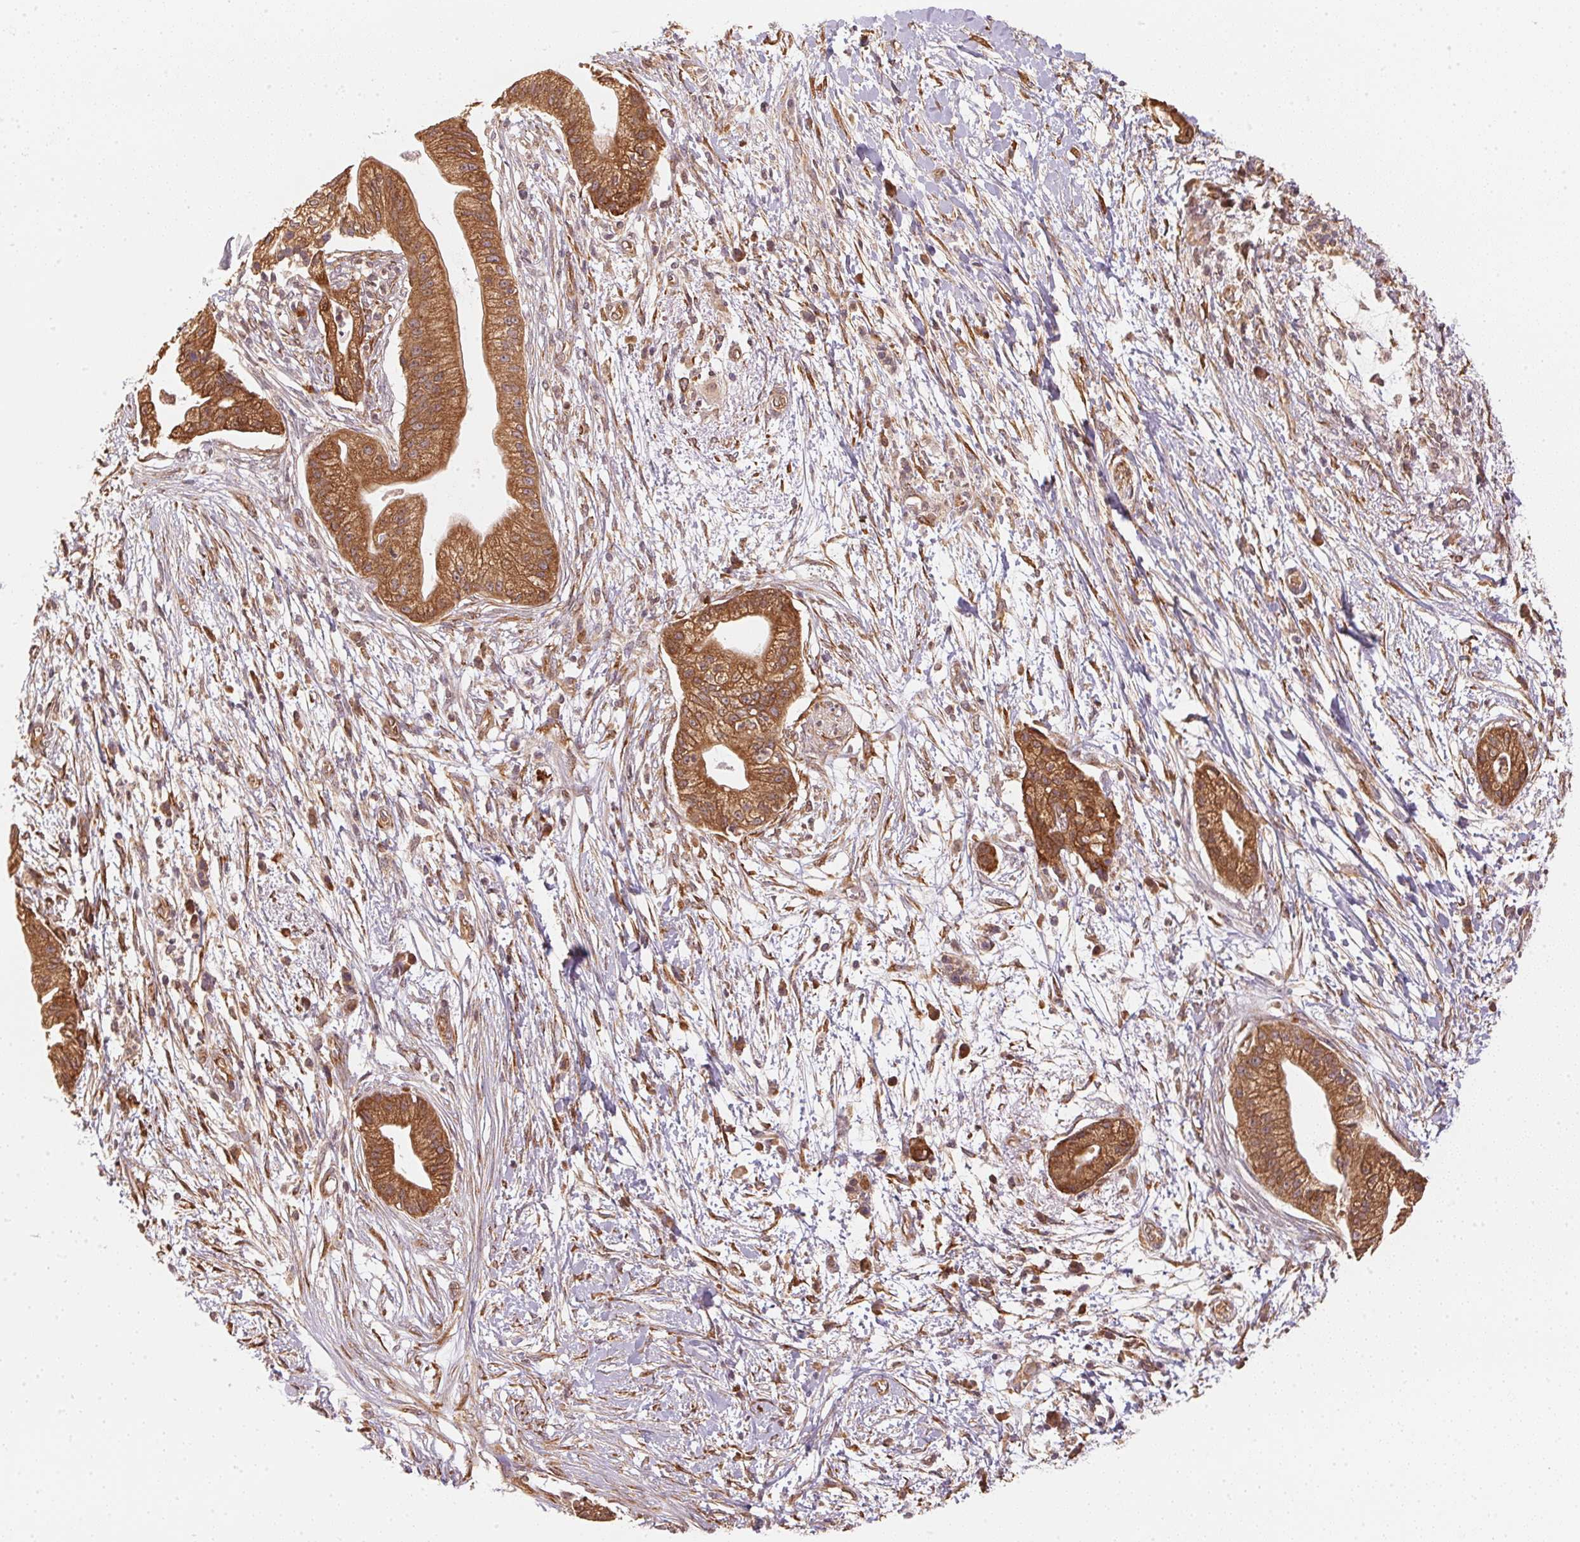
{"staining": {"intensity": "strong", "quantity": ">75%", "location": "cytoplasmic/membranous"}, "tissue": "pancreatic cancer", "cell_type": "Tumor cells", "image_type": "cancer", "snomed": [{"axis": "morphology", "description": "Normal tissue, NOS"}, {"axis": "morphology", "description": "Adenocarcinoma, NOS"}, {"axis": "topography", "description": "Lymph node"}, {"axis": "topography", "description": "Pancreas"}], "caption": "Tumor cells show high levels of strong cytoplasmic/membranous staining in approximately >75% of cells in human pancreatic adenocarcinoma. (DAB IHC with brightfield microscopy, high magnification).", "gene": "STRN4", "patient": {"sex": "female", "age": 58}}